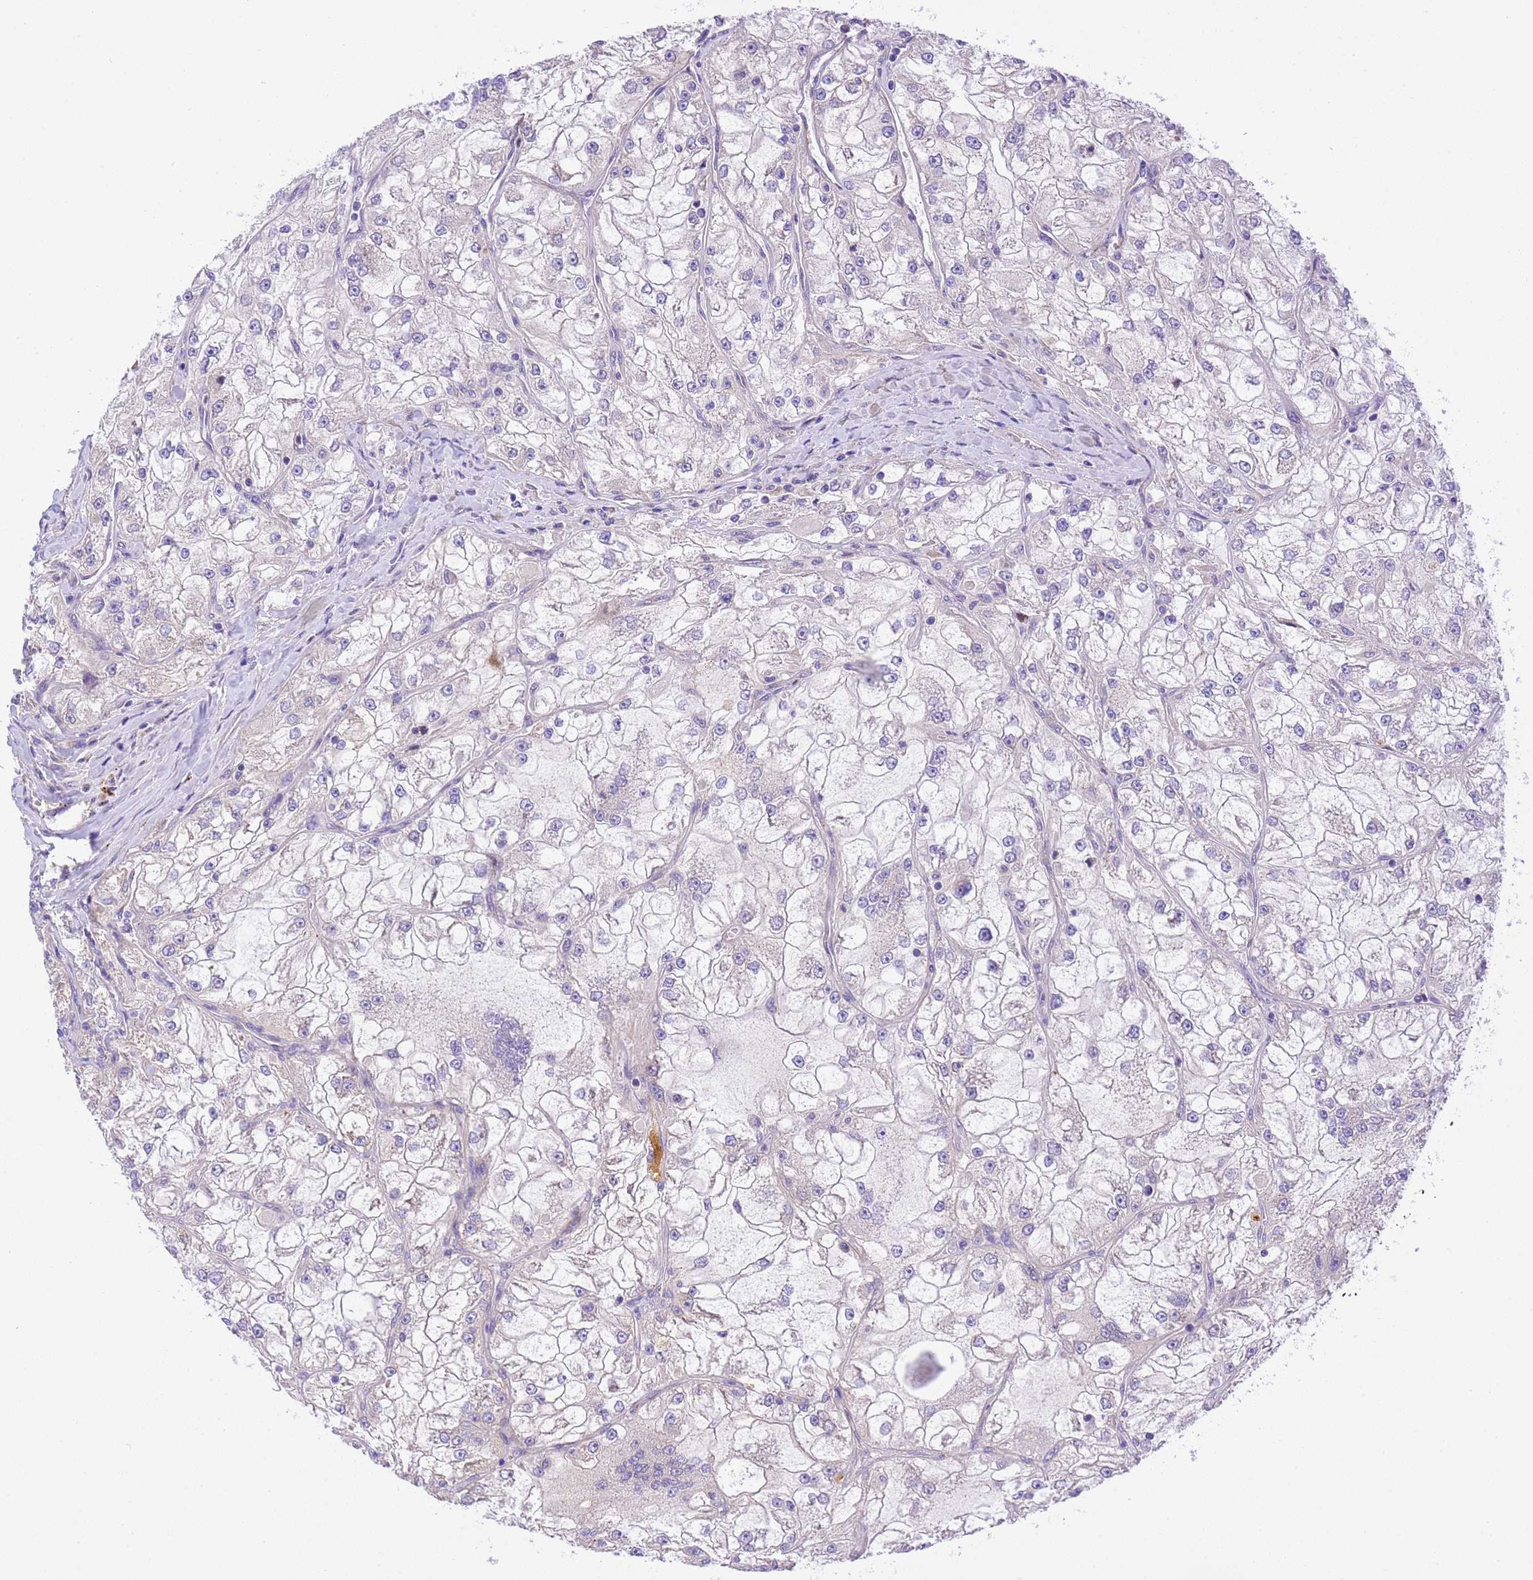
{"staining": {"intensity": "negative", "quantity": "none", "location": "none"}, "tissue": "renal cancer", "cell_type": "Tumor cells", "image_type": "cancer", "snomed": [{"axis": "morphology", "description": "Adenocarcinoma, NOS"}, {"axis": "topography", "description": "Kidney"}], "caption": "Tumor cells show no significant expression in adenocarcinoma (renal).", "gene": "RHBDD3", "patient": {"sex": "female", "age": 72}}